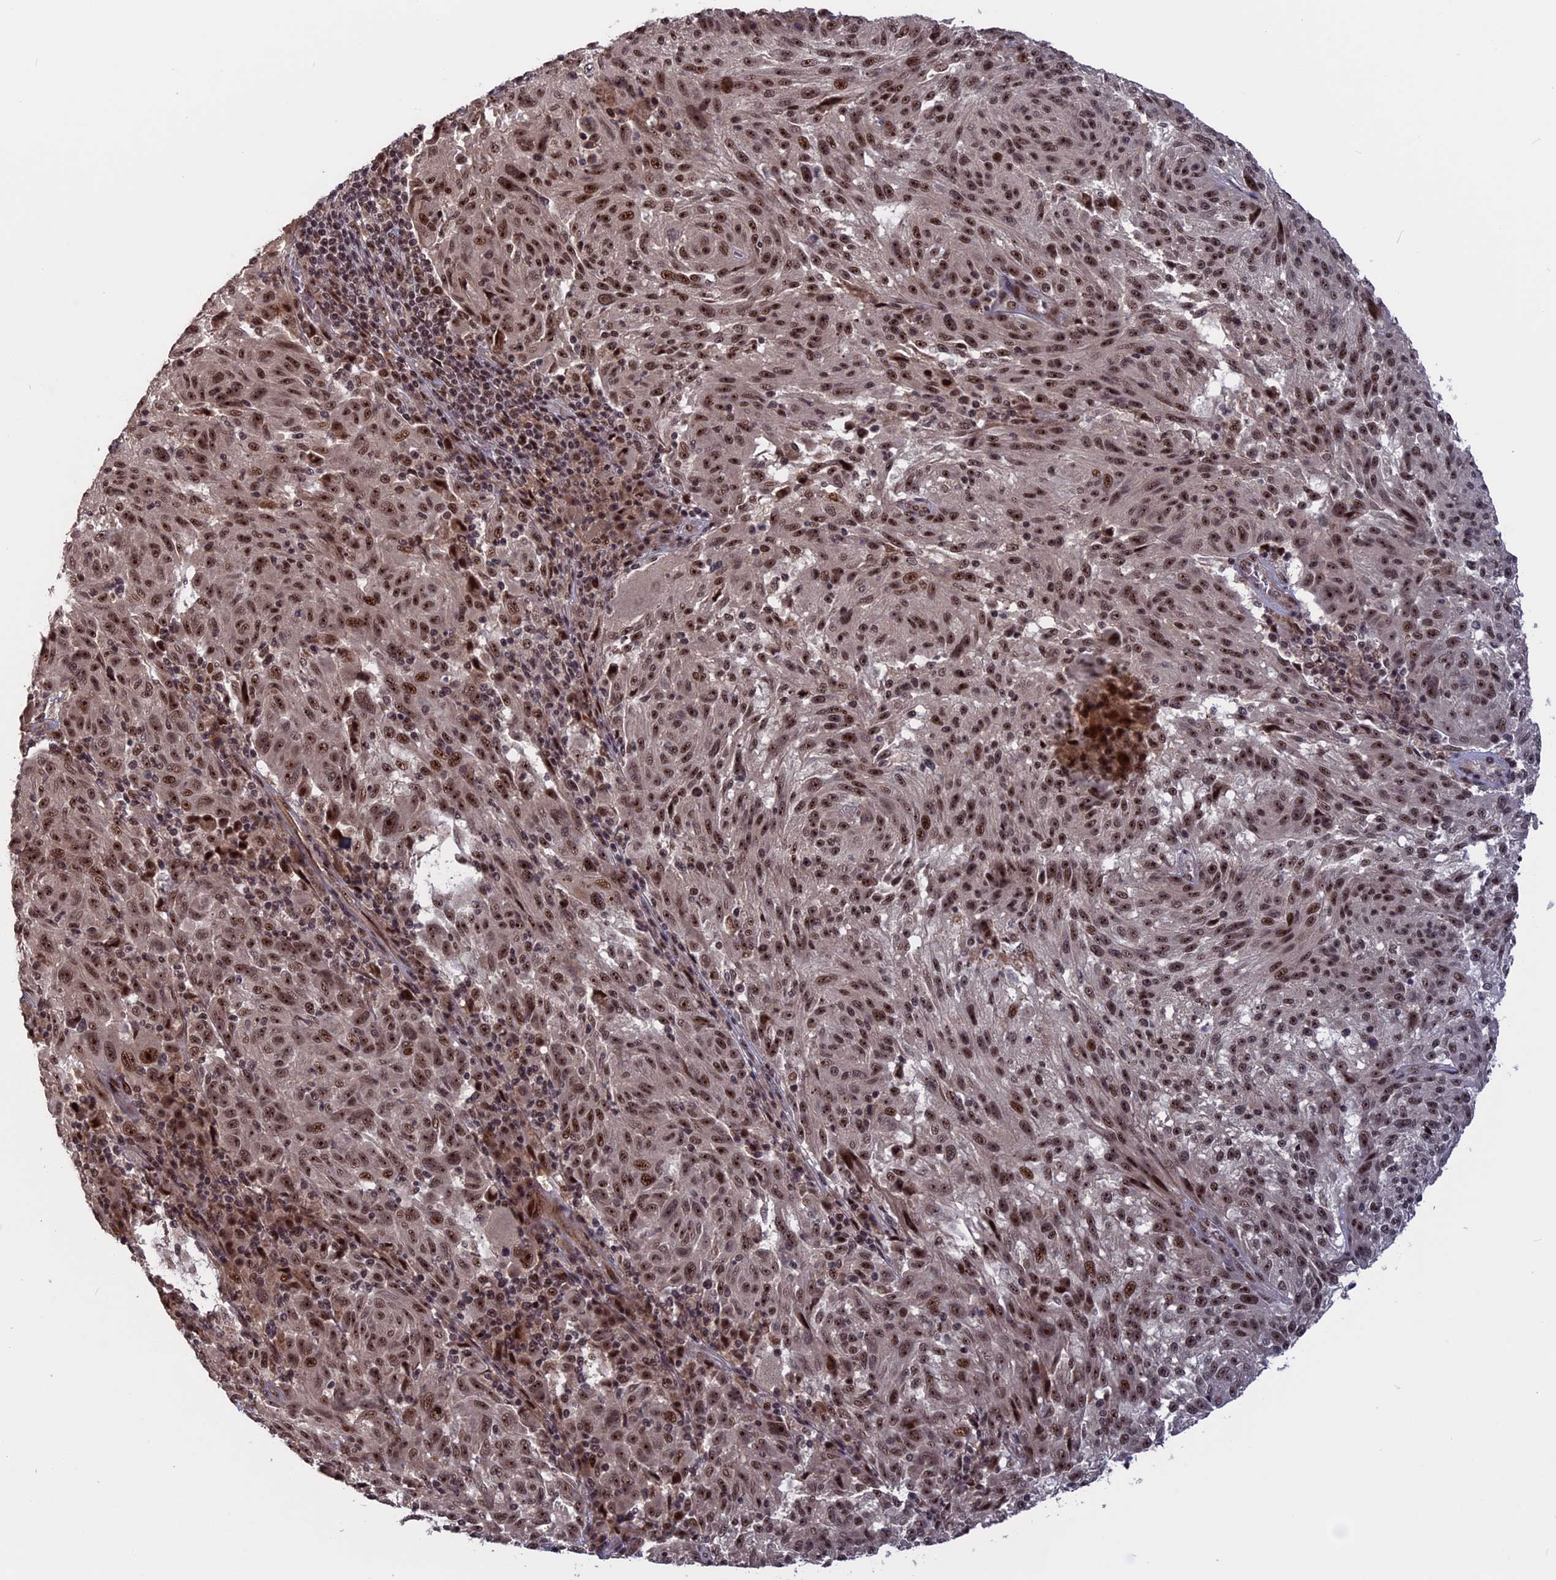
{"staining": {"intensity": "moderate", "quantity": ">75%", "location": "nuclear"}, "tissue": "melanoma", "cell_type": "Tumor cells", "image_type": "cancer", "snomed": [{"axis": "morphology", "description": "Malignant melanoma, NOS"}, {"axis": "topography", "description": "Skin"}], "caption": "An image showing moderate nuclear staining in approximately >75% of tumor cells in melanoma, as visualized by brown immunohistochemical staining.", "gene": "CACTIN", "patient": {"sex": "male", "age": 53}}